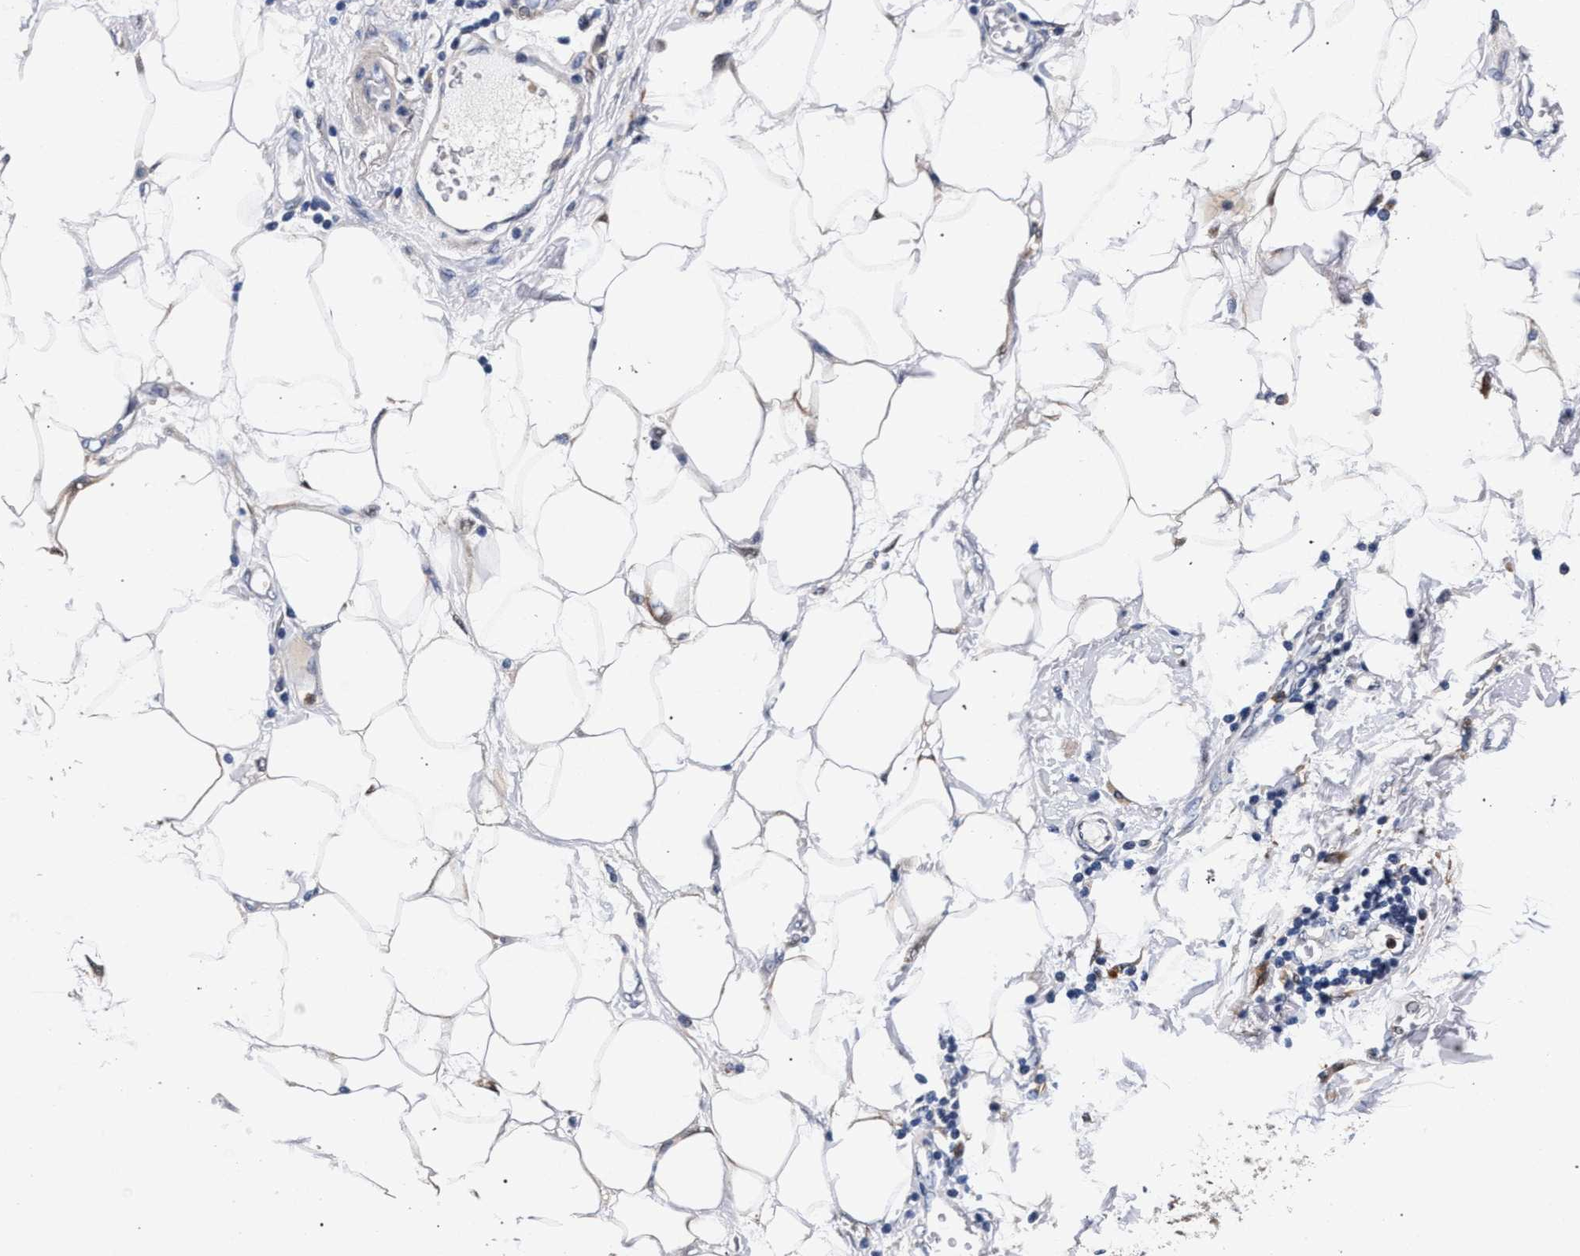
{"staining": {"intensity": "moderate", "quantity": "25%-75%", "location": "cytoplasmic/membranous"}, "tissue": "adipose tissue", "cell_type": "Adipocytes", "image_type": "normal", "snomed": [{"axis": "morphology", "description": "Normal tissue, NOS"}, {"axis": "morphology", "description": "Adenocarcinoma, NOS"}, {"axis": "topography", "description": "Duodenum"}, {"axis": "topography", "description": "Peripheral nerve tissue"}], "caption": "IHC histopathology image of normal adipose tissue: adipose tissue stained using IHC reveals medium levels of moderate protein expression localized specifically in the cytoplasmic/membranous of adipocytes, appearing as a cytoplasmic/membranous brown color.", "gene": "ZNF462", "patient": {"sex": "female", "age": 60}}